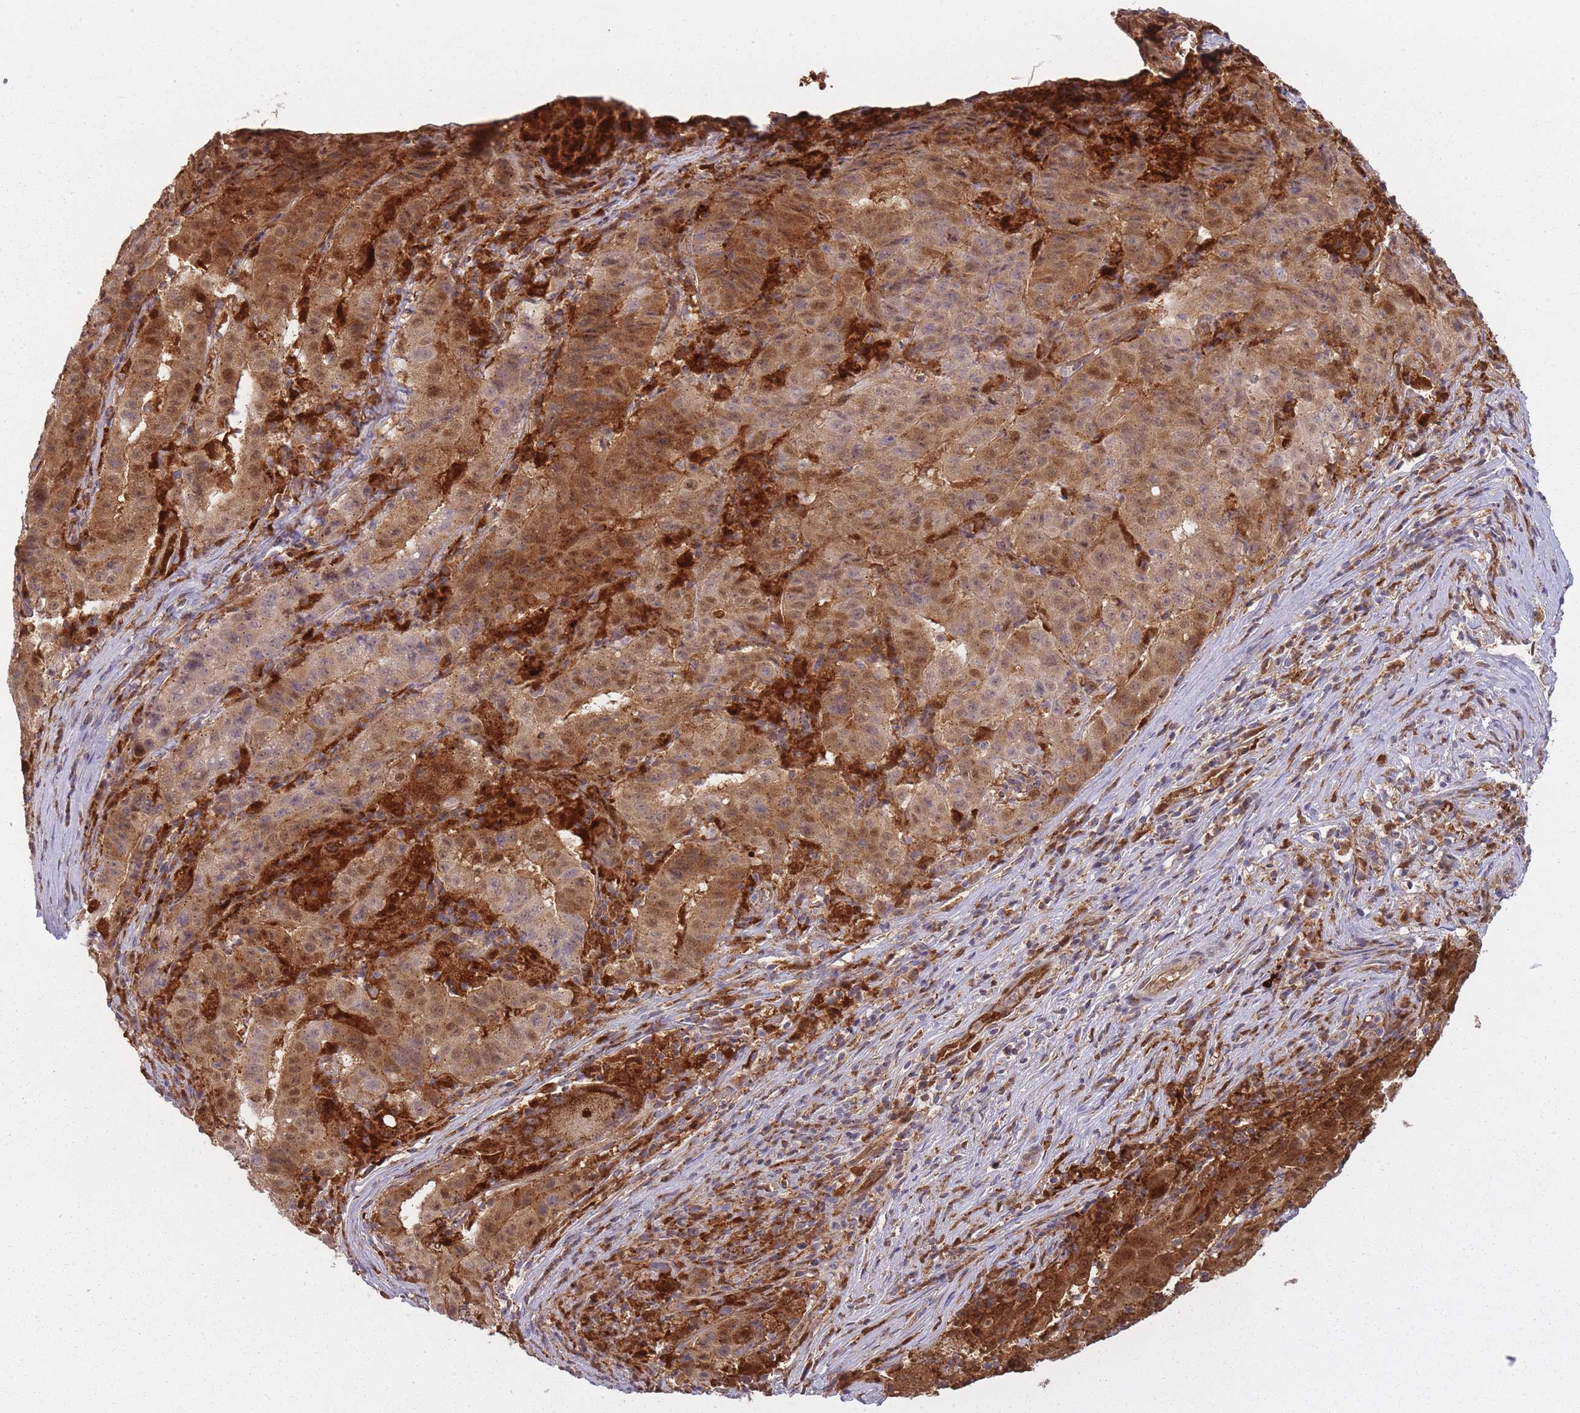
{"staining": {"intensity": "moderate", "quantity": ">75%", "location": "cytoplasmic/membranous,nuclear"}, "tissue": "pancreatic cancer", "cell_type": "Tumor cells", "image_type": "cancer", "snomed": [{"axis": "morphology", "description": "Adenocarcinoma, NOS"}, {"axis": "topography", "description": "Pancreas"}], "caption": "This is an image of immunohistochemistry staining of pancreatic cancer (adenocarcinoma), which shows moderate expression in the cytoplasmic/membranous and nuclear of tumor cells.", "gene": "LGALS9", "patient": {"sex": "male", "age": 63}}